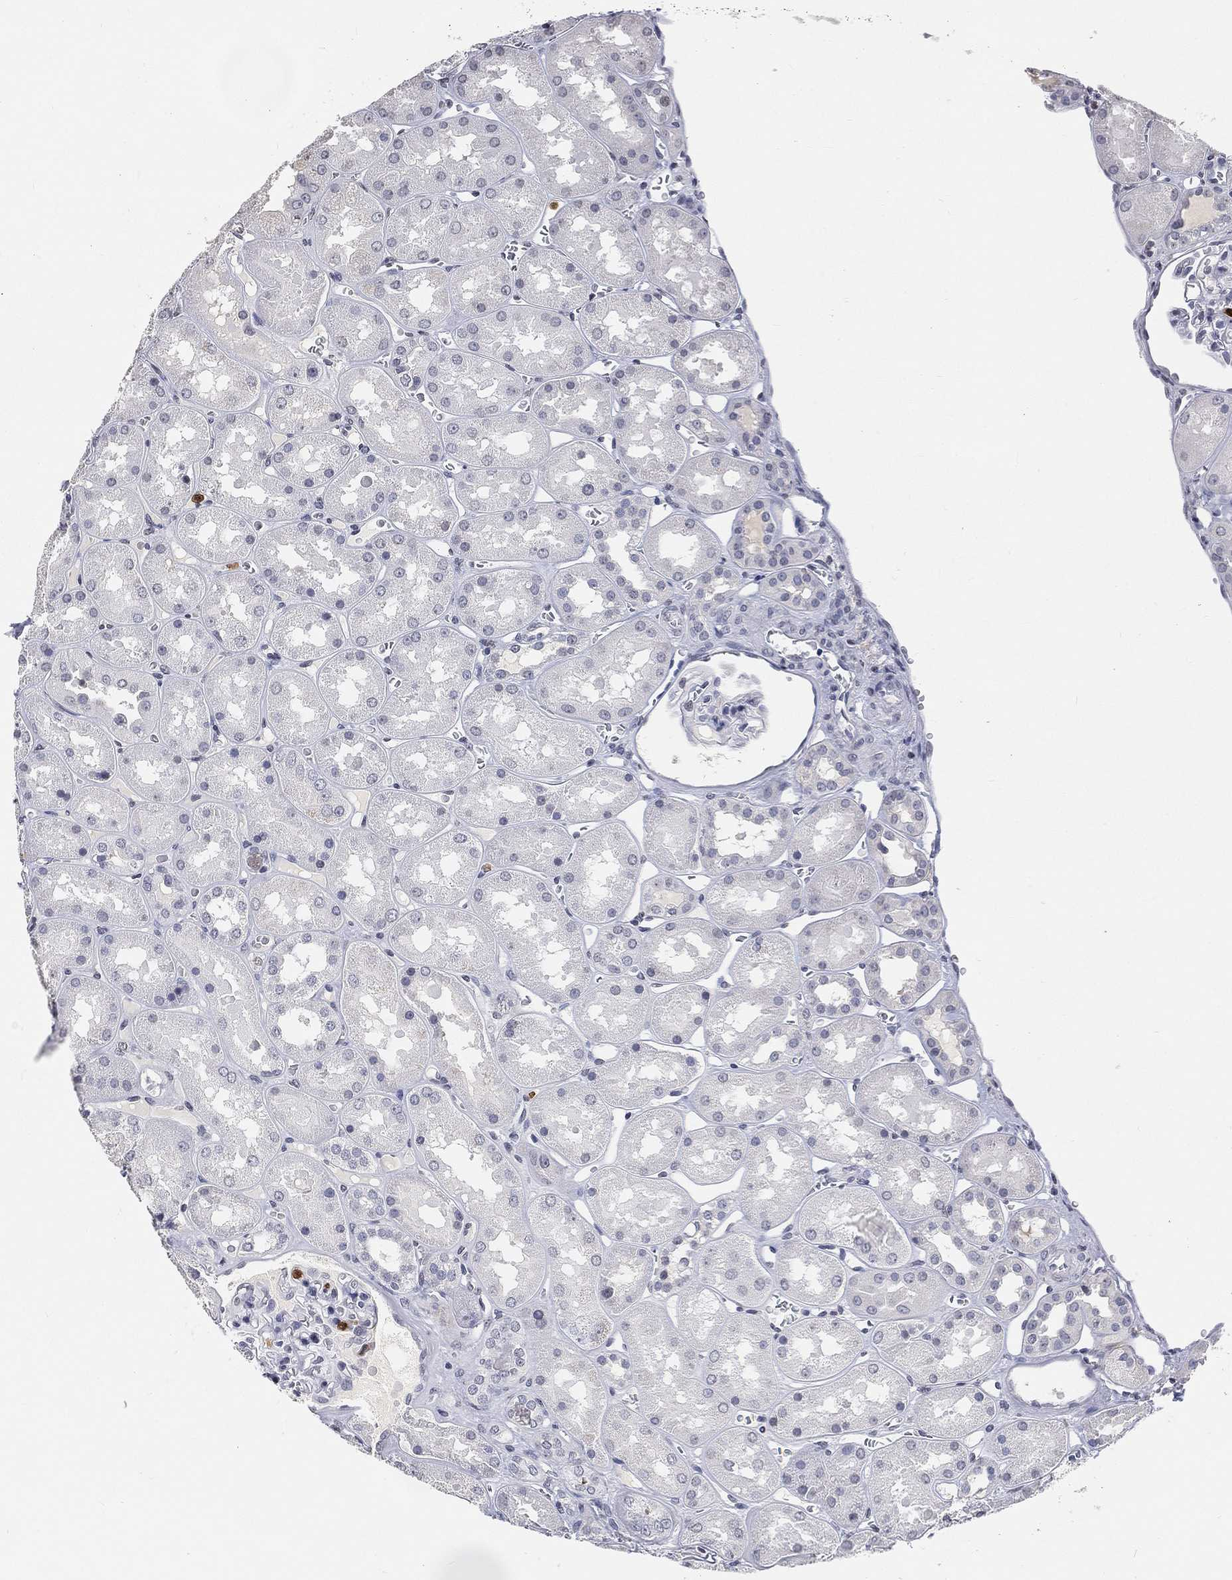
{"staining": {"intensity": "negative", "quantity": "none", "location": "none"}, "tissue": "kidney", "cell_type": "Cells in glomeruli", "image_type": "normal", "snomed": [{"axis": "morphology", "description": "Normal tissue, NOS"}, {"axis": "topography", "description": "Kidney"}], "caption": "Immunohistochemistry of normal human kidney demonstrates no expression in cells in glomeruli.", "gene": "ARG1", "patient": {"sex": "male", "age": 73}}